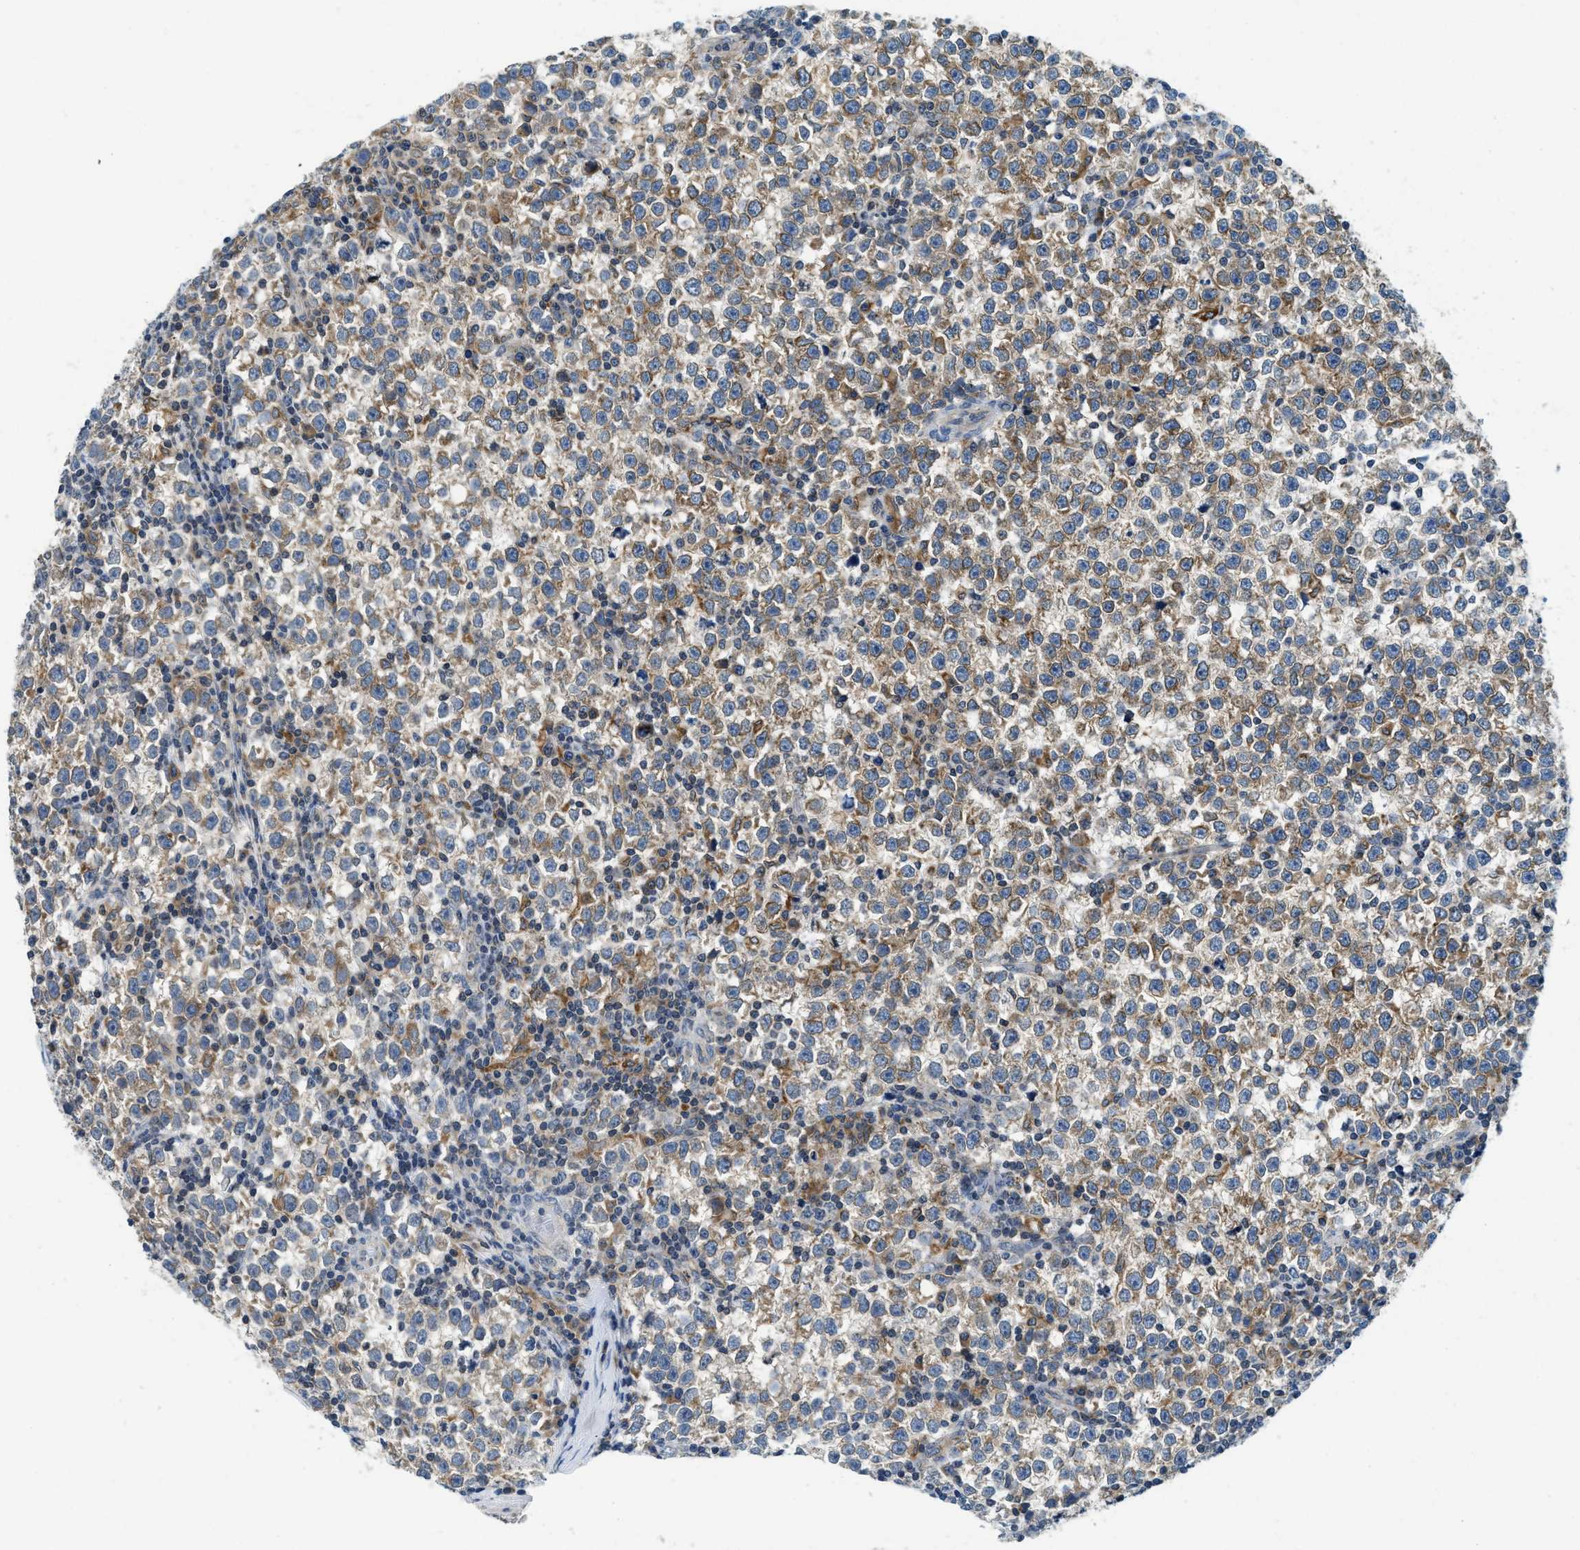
{"staining": {"intensity": "moderate", "quantity": ">75%", "location": "cytoplasmic/membranous"}, "tissue": "testis cancer", "cell_type": "Tumor cells", "image_type": "cancer", "snomed": [{"axis": "morphology", "description": "Seminoma, NOS"}, {"axis": "topography", "description": "Testis"}], "caption": "This image displays immunohistochemistry staining of testis seminoma, with medium moderate cytoplasmic/membranous positivity in about >75% of tumor cells.", "gene": "BCAP31", "patient": {"sex": "male", "age": 43}}